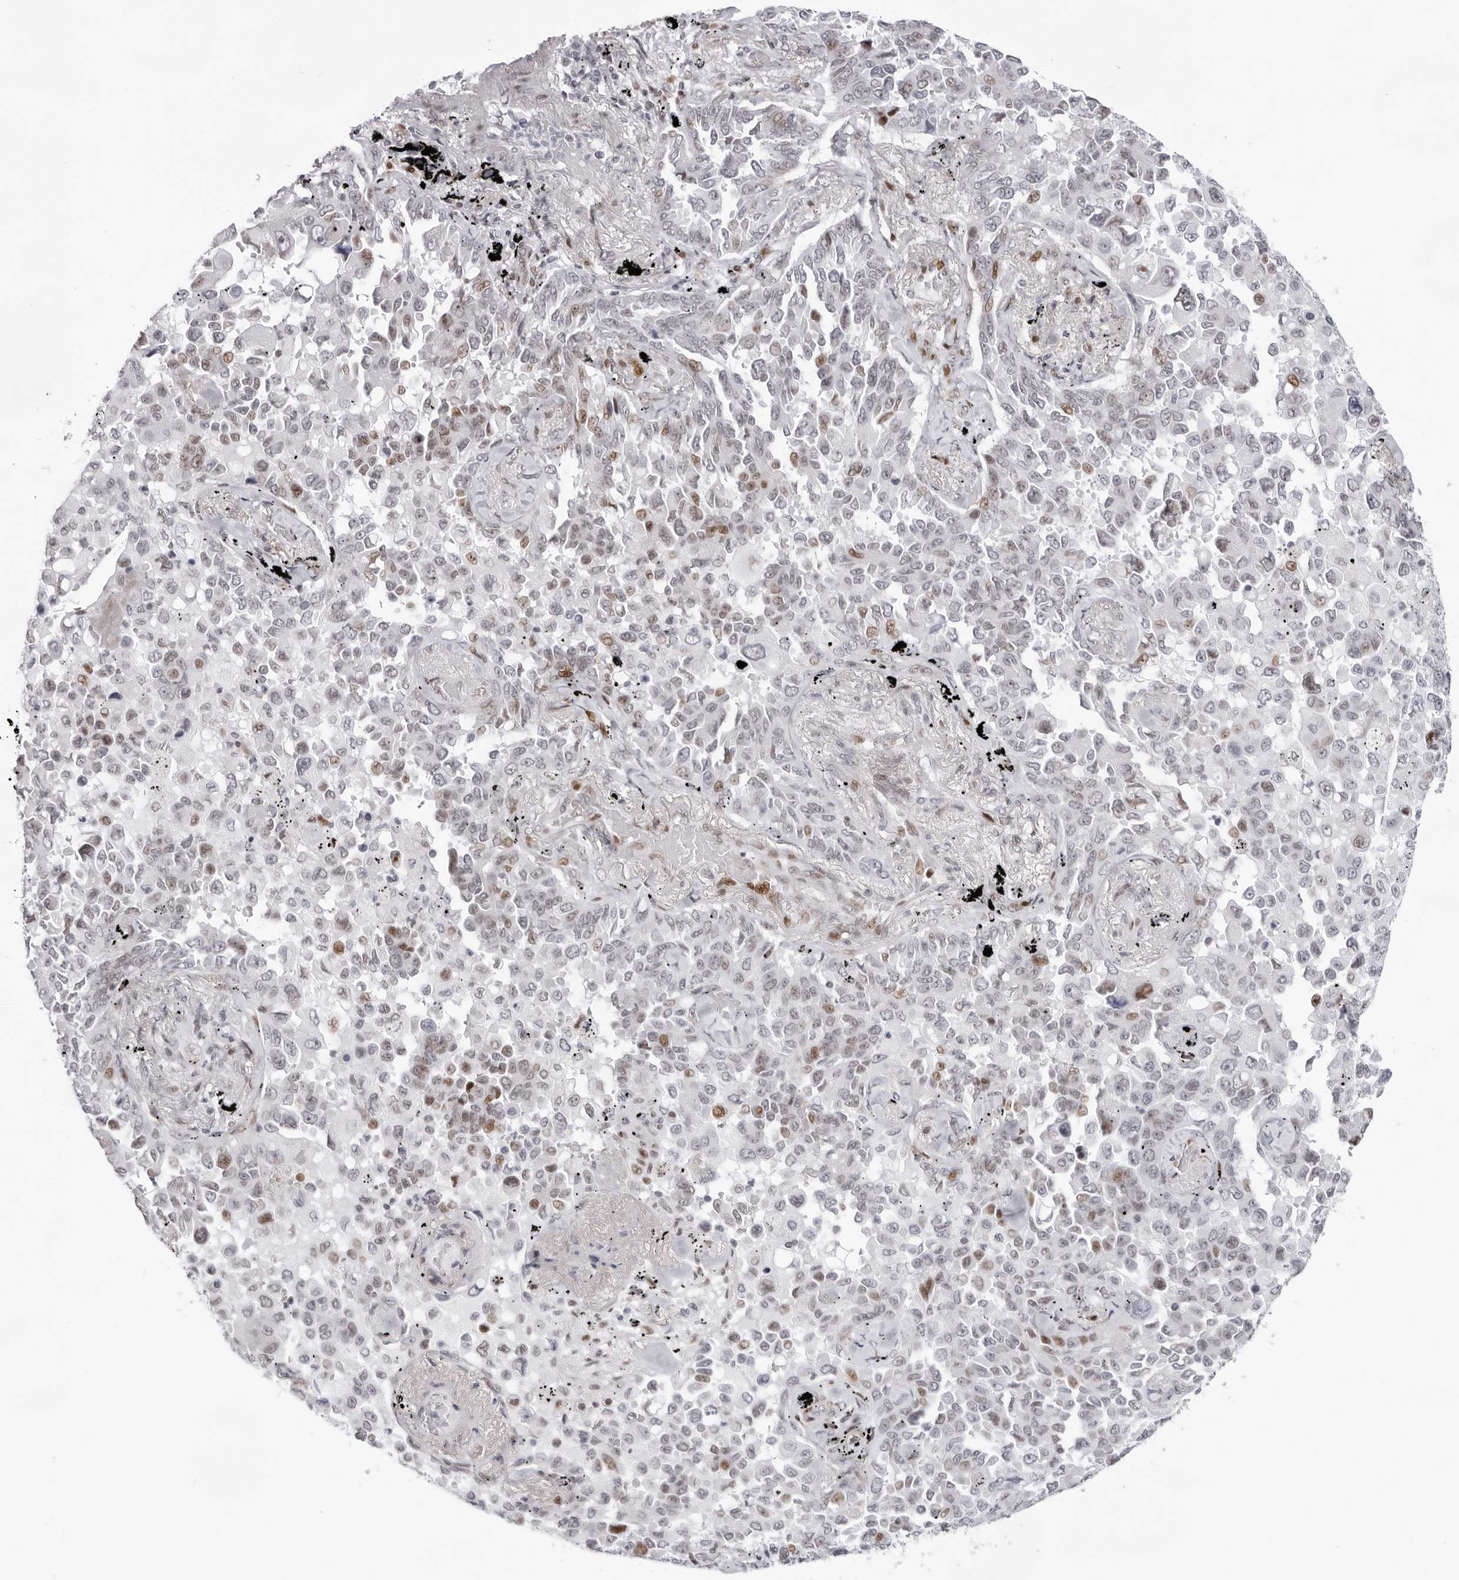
{"staining": {"intensity": "moderate", "quantity": "25%-75%", "location": "nuclear"}, "tissue": "lung cancer", "cell_type": "Tumor cells", "image_type": "cancer", "snomed": [{"axis": "morphology", "description": "Adenocarcinoma, NOS"}, {"axis": "topography", "description": "Lung"}], "caption": "The micrograph reveals immunohistochemical staining of adenocarcinoma (lung). There is moderate nuclear staining is present in about 25%-75% of tumor cells.", "gene": "NTPCR", "patient": {"sex": "female", "age": 67}}